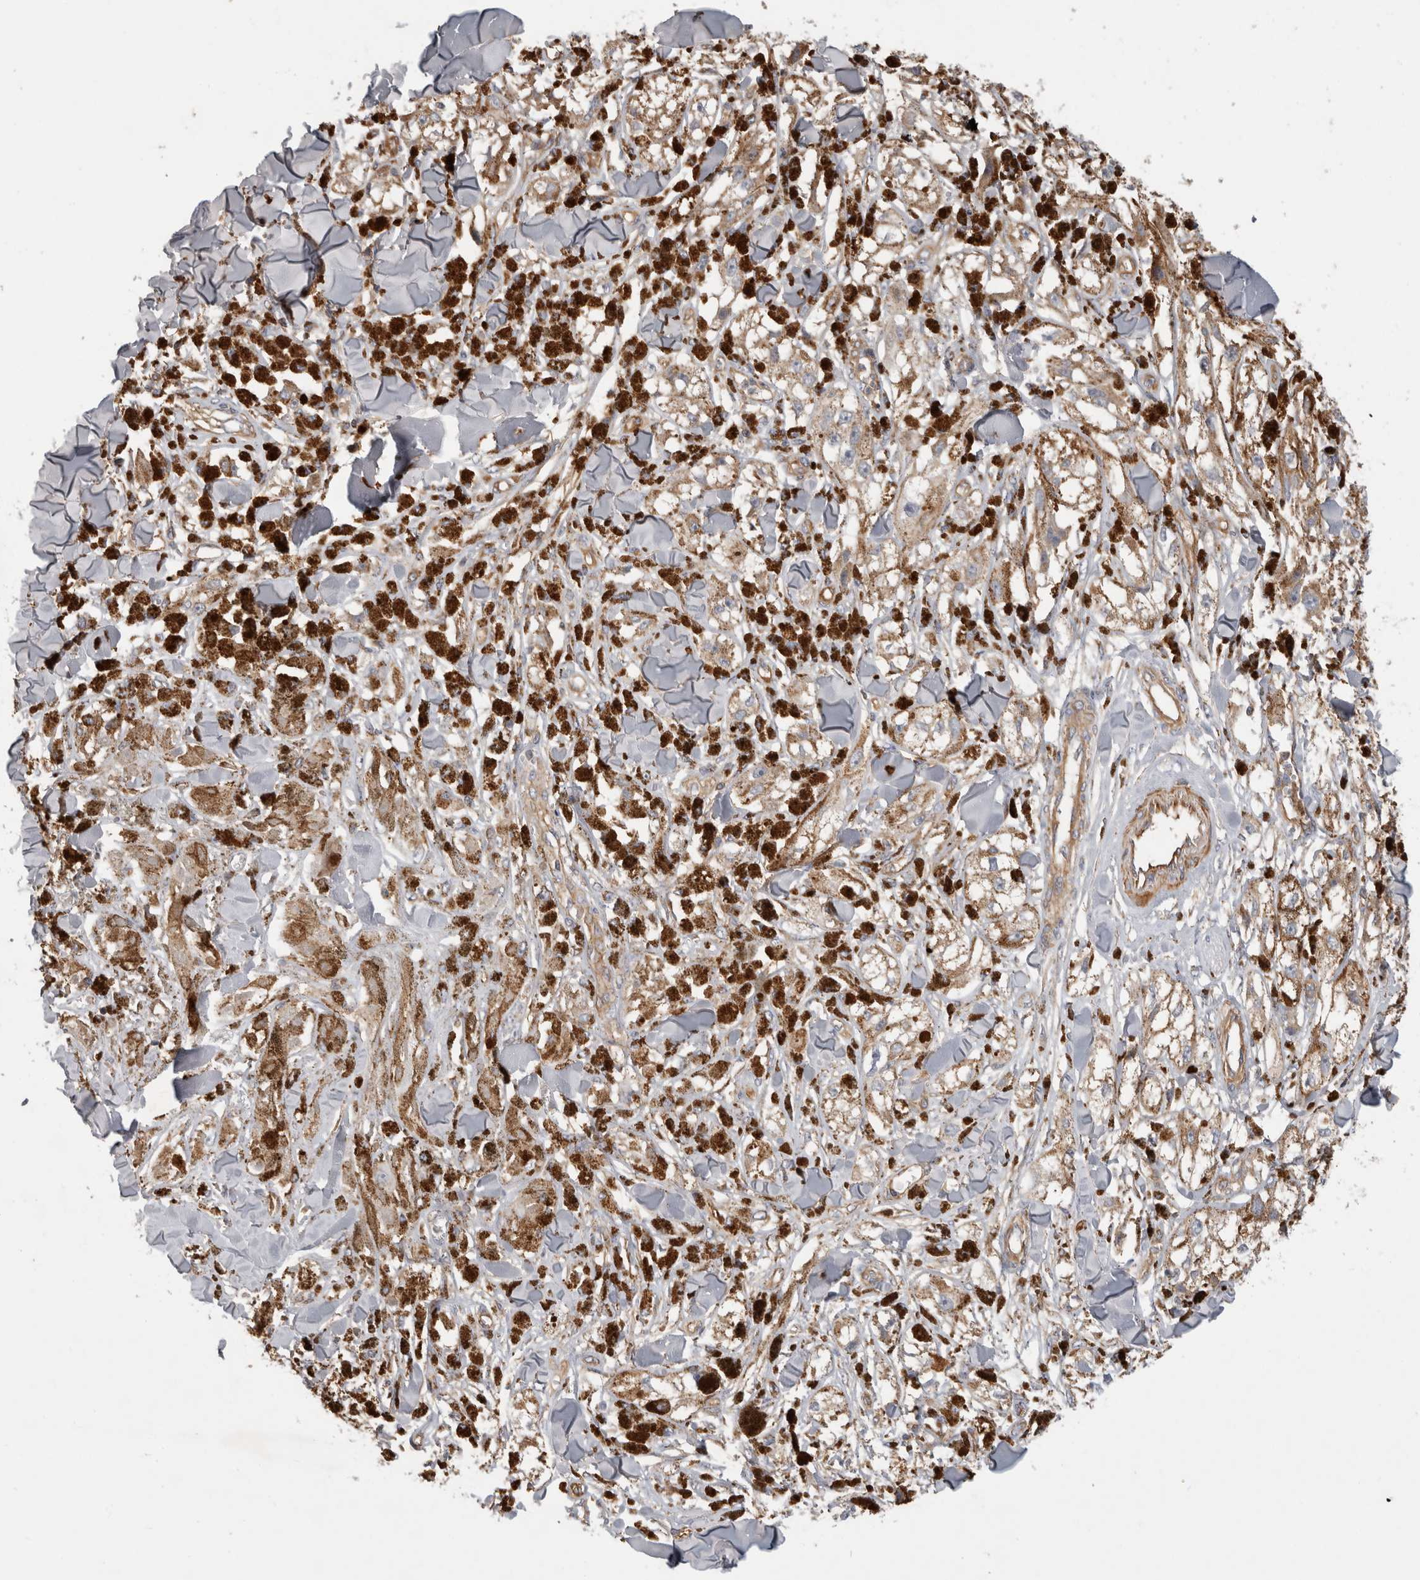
{"staining": {"intensity": "weak", "quantity": ">75%", "location": "cytoplasmic/membranous"}, "tissue": "melanoma", "cell_type": "Tumor cells", "image_type": "cancer", "snomed": [{"axis": "morphology", "description": "Malignant melanoma, NOS"}, {"axis": "topography", "description": "Skin"}], "caption": "Protein staining reveals weak cytoplasmic/membranous staining in approximately >75% of tumor cells in melanoma. (Brightfield microscopy of DAB IHC at high magnification).", "gene": "SFXN2", "patient": {"sex": "male", "age": 88}}